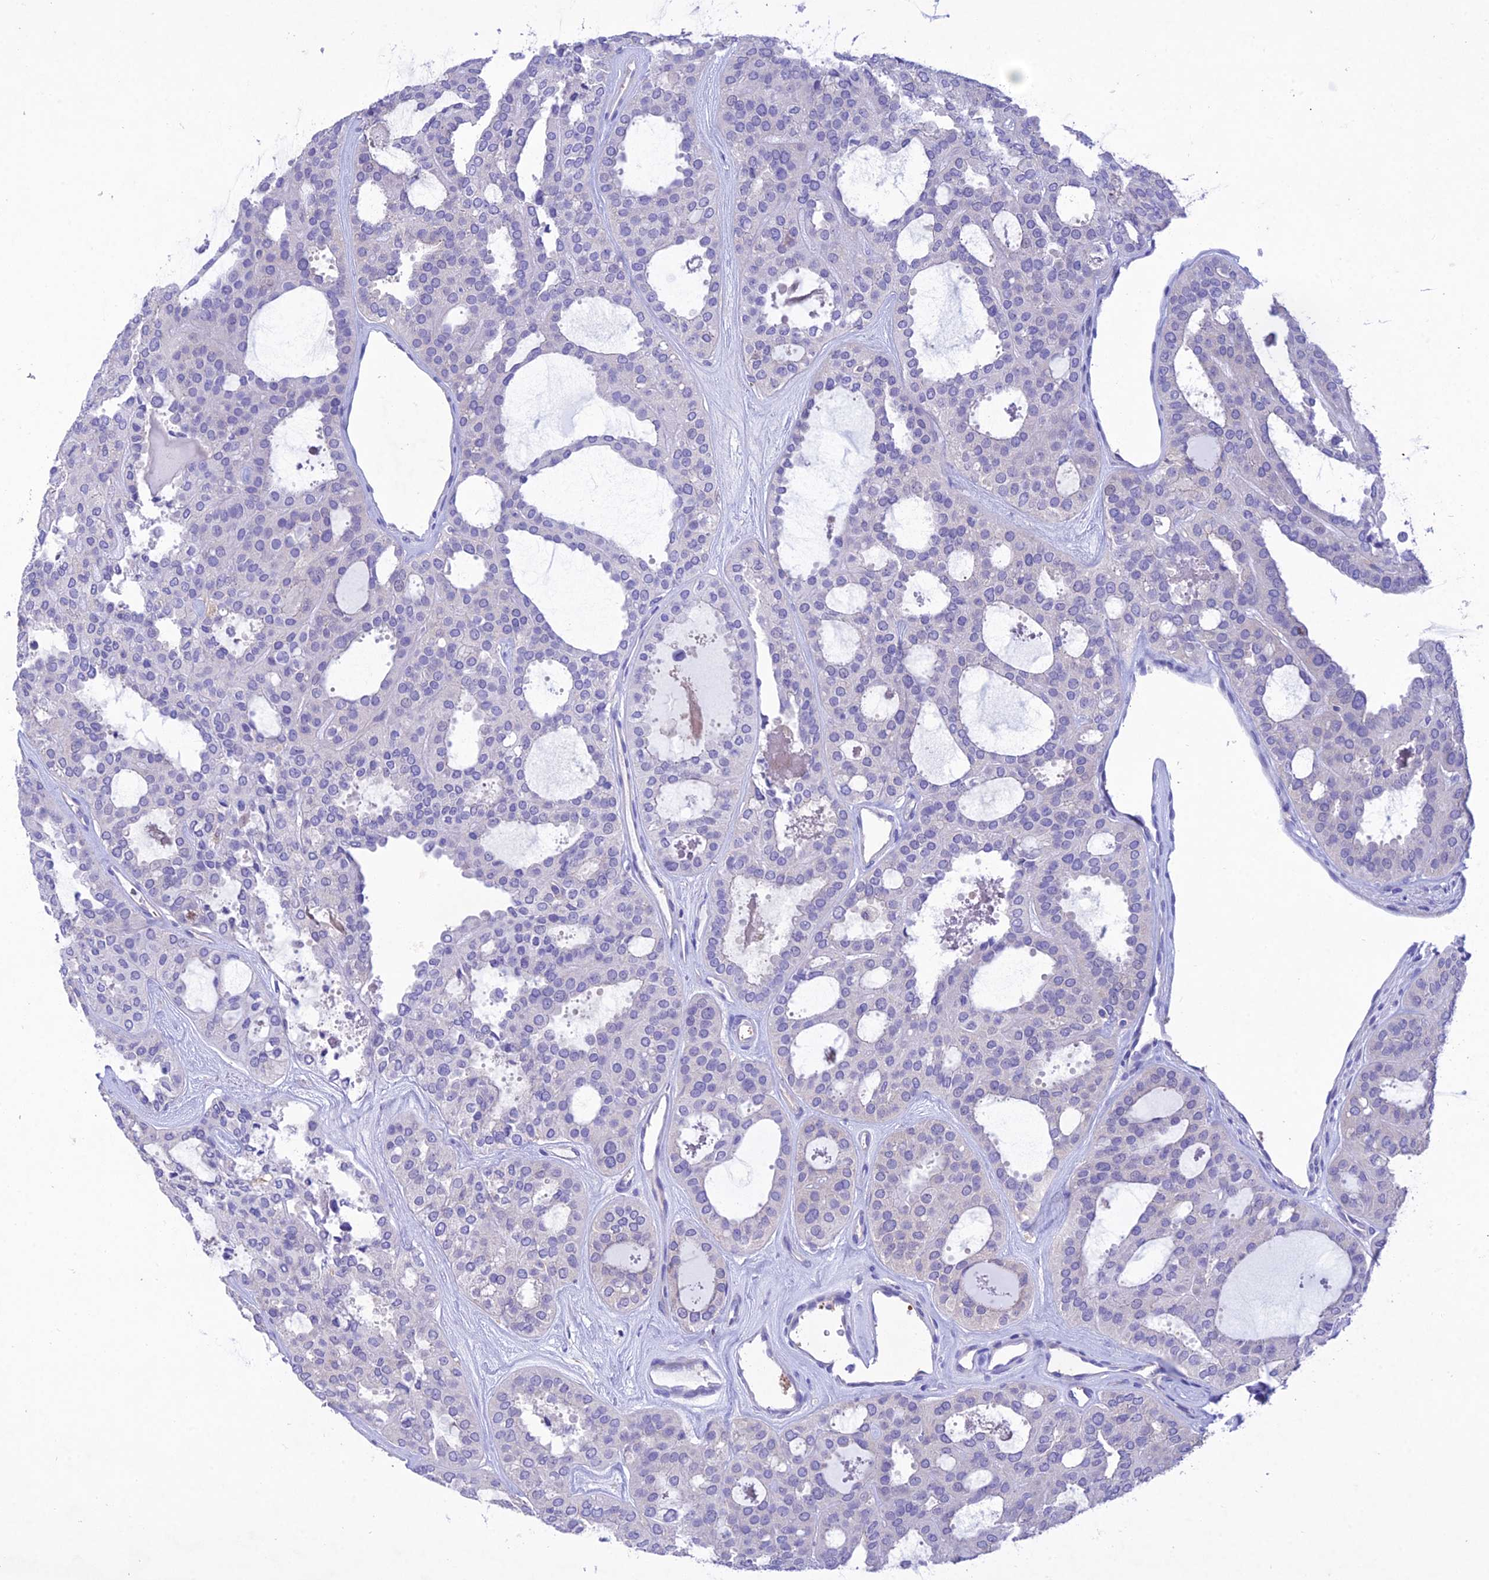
{"staining": {"intensity": "negative", "quantity": "none", "location": "none"}, "tissue": "thyroid cancer", "cell_type": "Tumor cells", "image_type": "cancer", "snomed": [{"axis": "morphology", "description": "Follicular adenoma carcinoma, NOS"}, {"axis": "topography", "description": "Thyroid gland"}], "caption": "IHC of human thyroid cancer demonstrates no staining in tumor cells.", "gene": "SNX24", "patient": {"sex": "male", "age": 75}}